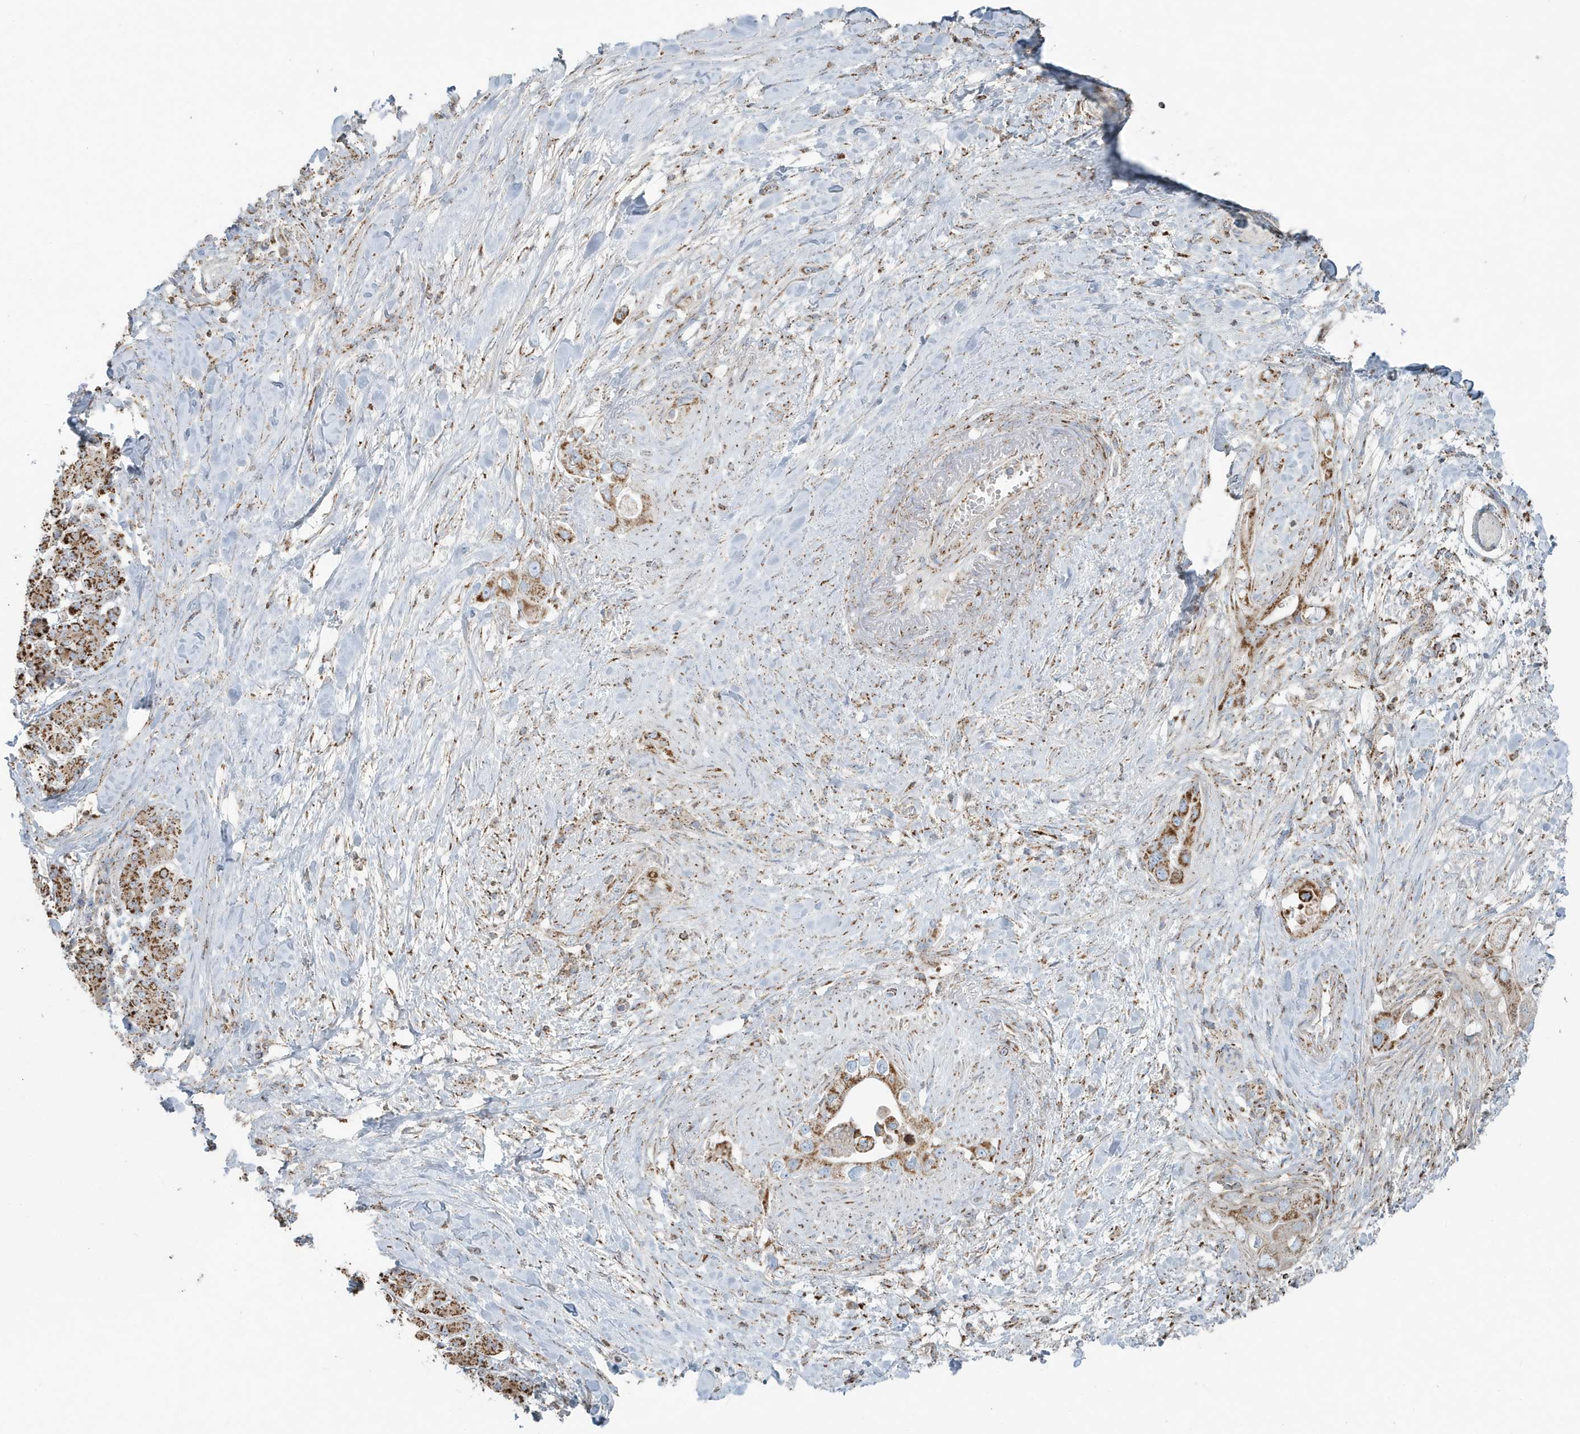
{"staining": {"intensity": "moderate", "quantity": ">75%", "location": "cytoplasmic/membranous"}, "tissue": "pancreatic cancer", "cell_type": "Tumor cells", "image_type": "cancer", "snomed": [{"axis": "morphology", "description": "Inflammation, NOS"}, {"axis": "morphology", "description": "Adenocarcinoma, NOS"}, {"axis": "topography", "description": "Pancreas"}], "caption": "Tumor cells demonstrate moderate cytoplasmic/membranous positivity in approximately >75% of cells in adenocarcinoma (pancreatic).", "gene": "RAB11FIP3", "patient": {"sex": "female", "age": 56}}